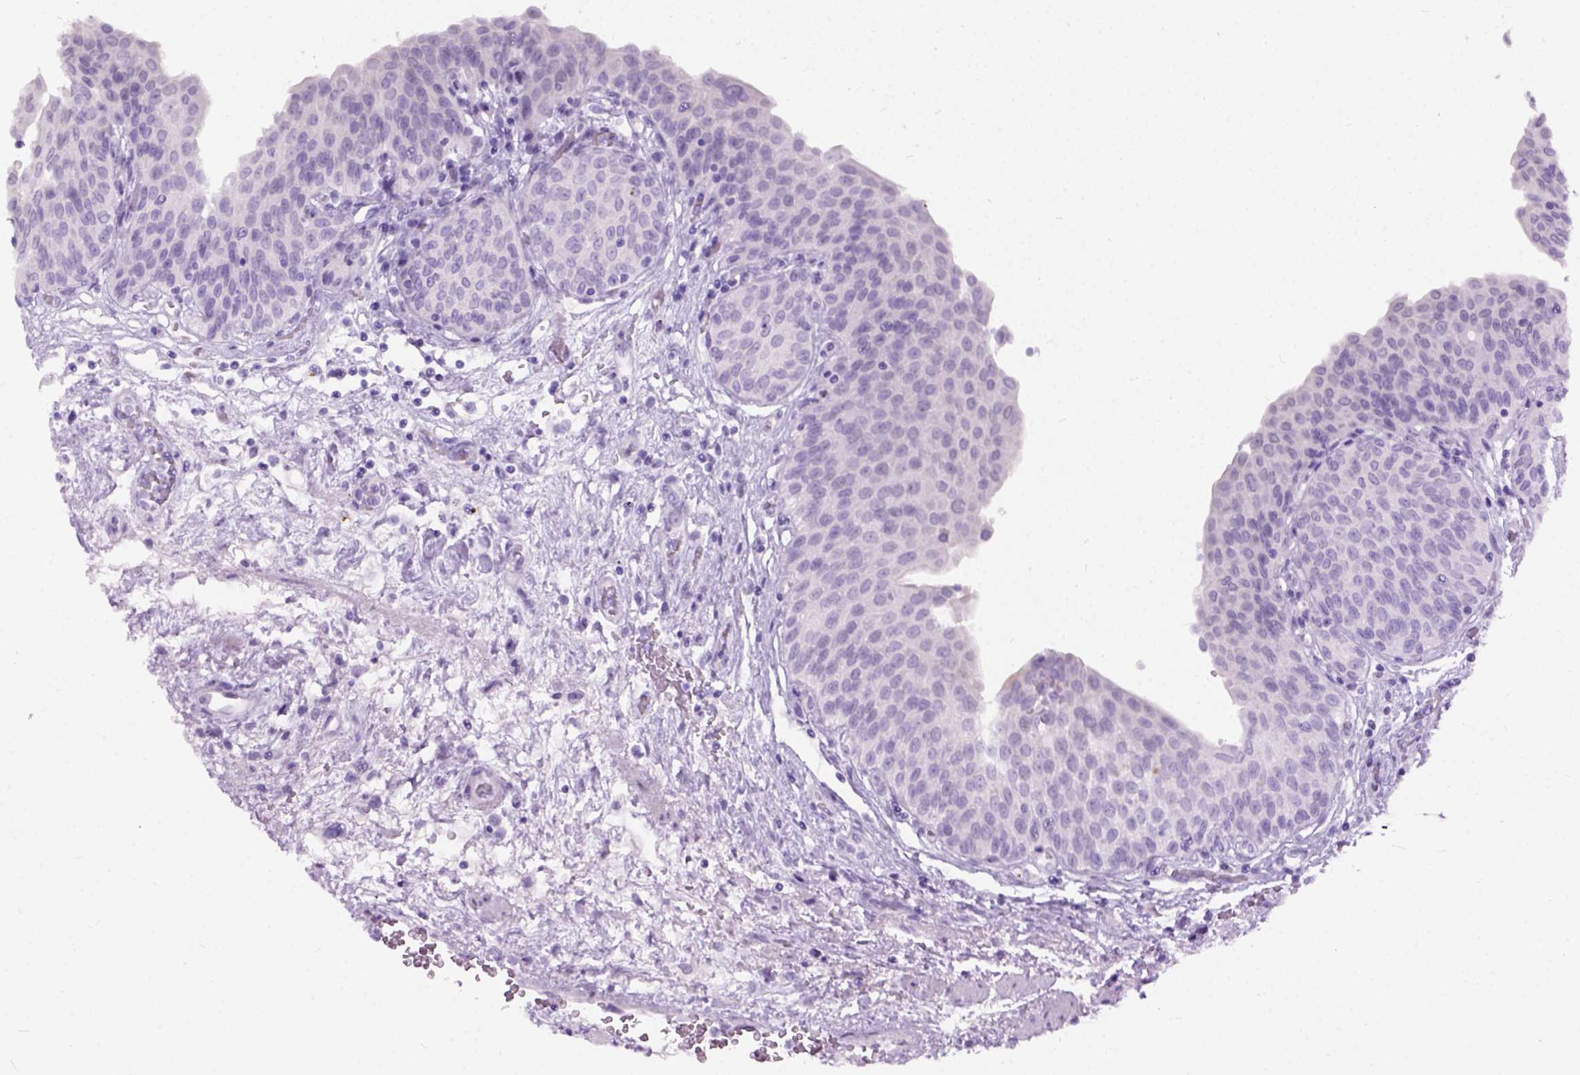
{"staining": {"intensity": "negative", "quantity": "none", "location": "none"}, "tissue": "urinary bladder", "cell_type": "Urothelial cells", "image_type": "normal", "snomed": [{"axis": "morphology", "description": "Normal tissue, NOS"}, {"axis": "topography", "description": "Urinary bladder"}], "caption": "This is an immunohistochemistry histopathology image of unremarkable human urinary bladder. There is no staining in urothelial cells.", "gene": "AXDND1", "patient": {"sex": "male", "age": 68}}